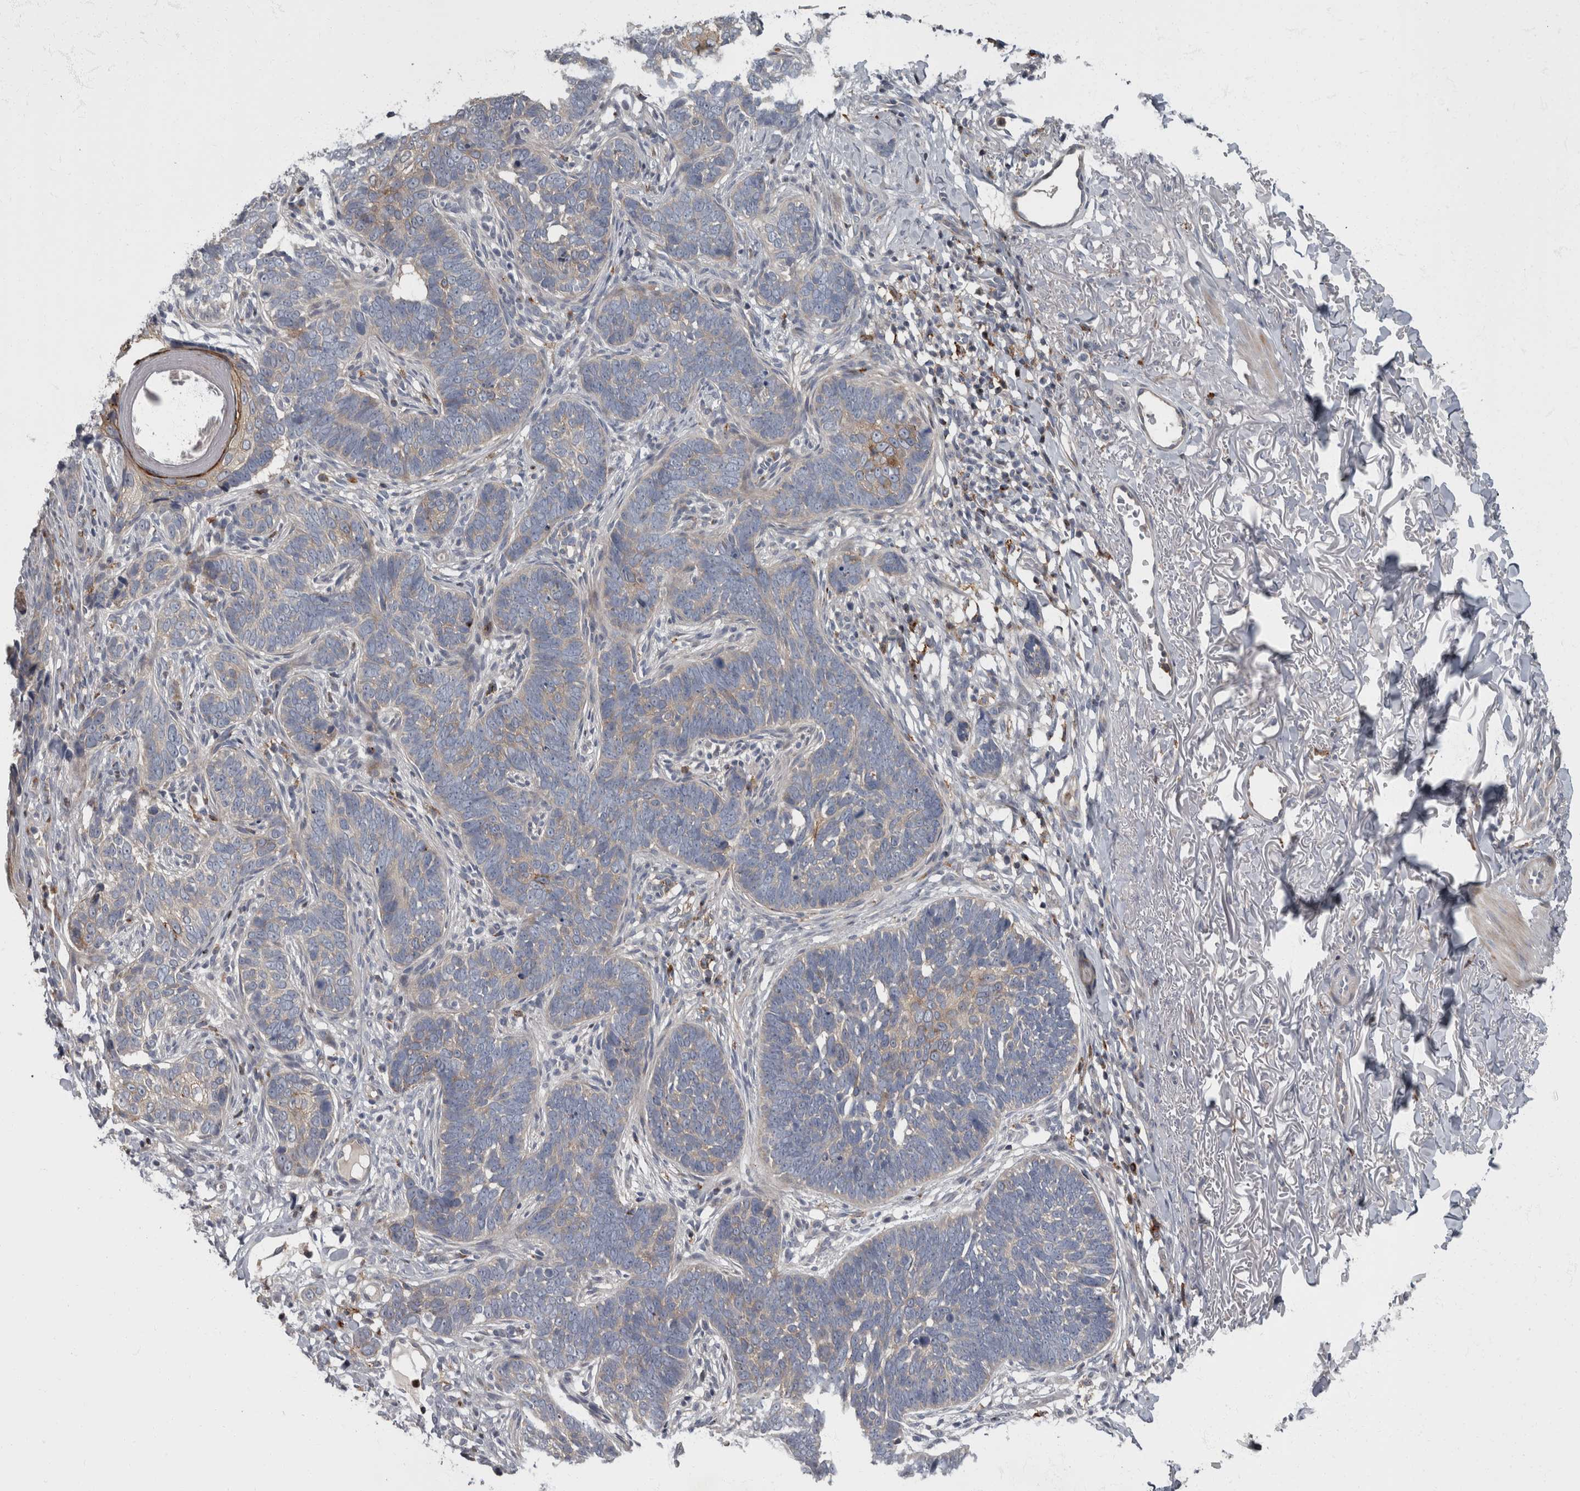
{"staining": {"intensity": "weak", "quantity": "<25%", "location": "cytoplasmic/membranous"}, "tissue": "skin cancer", "cell_type": "Tumor cells", "image_type": "cancer", "snomed": [{"axis": "morphology", "description": "Normal tissue, NOS"}, {"axis": "morphology", "description": "Basal cell carcinoma"}, {"axis": "topography", "description": "Skin"}], "caption": "Tumor cells show no significant positivity in skin cancer (basal cell carcinoma).", "gene": "CDC42BPG", "patient": {"sex": "male", "age": 77}}